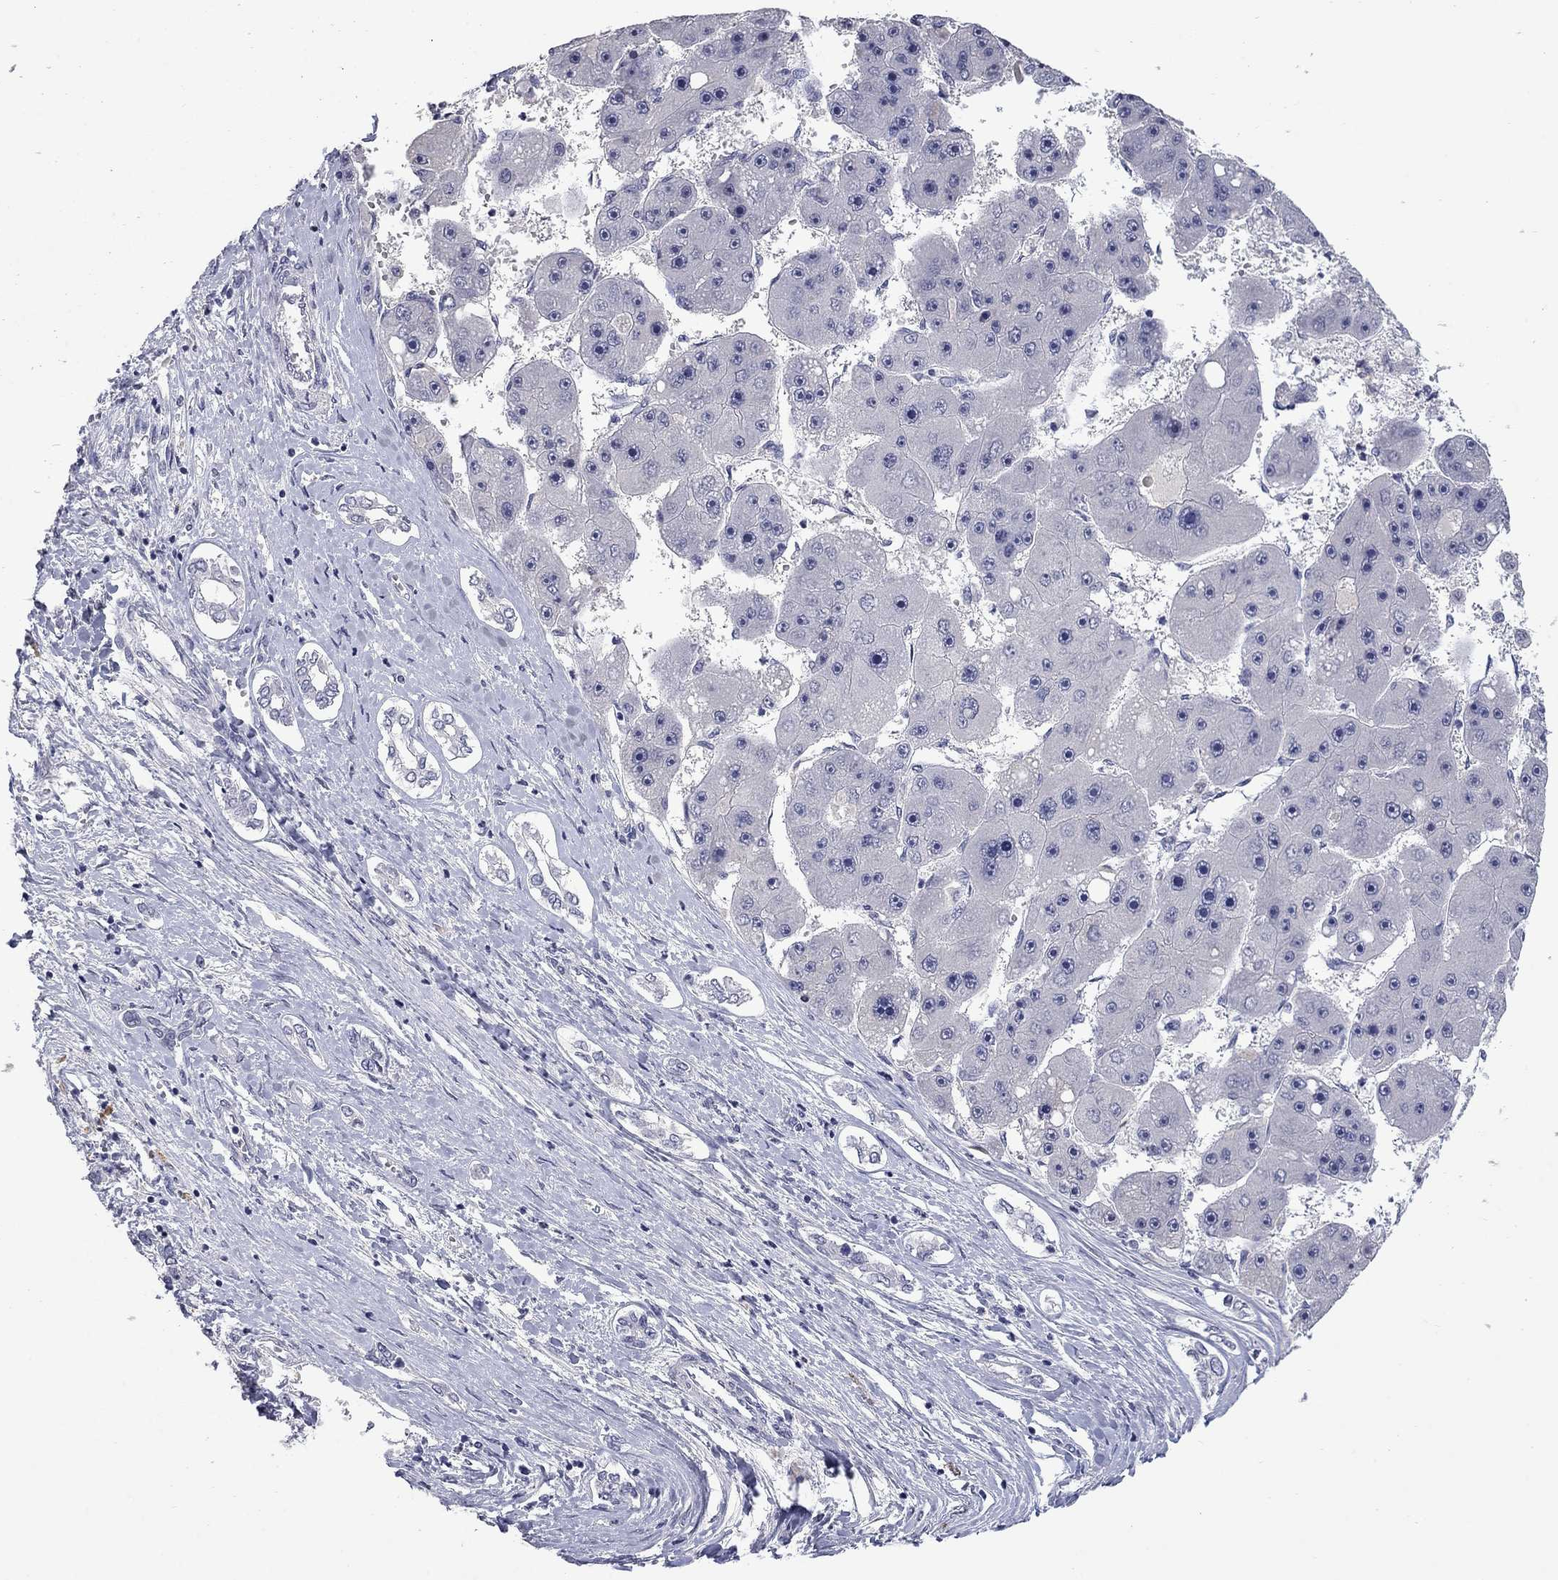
{"staining": {"intensity": "negative", "quantity": "none", "location": "none"}, "tissue": "liver cancer", "cell_type": "Tumor cells", "image_type": "cancer", "snomed": [{"axis": "morphology", "description": "Carcinoma, Hepatocellular, NOS"}, {"axis": "topography", "description": "Liver"}], "caption": "This photomicrograph is of liver cancer (hepatocellular carcinoma) stained with IHC to label a protein in brown with the nuclei are counter-stained blue. There is no expression in tumor cells. (Brightfield microscopy of DAB IHC at high magnification).", "gene": "SLC51A", "patient": {"sex": "female", "age": 61}}